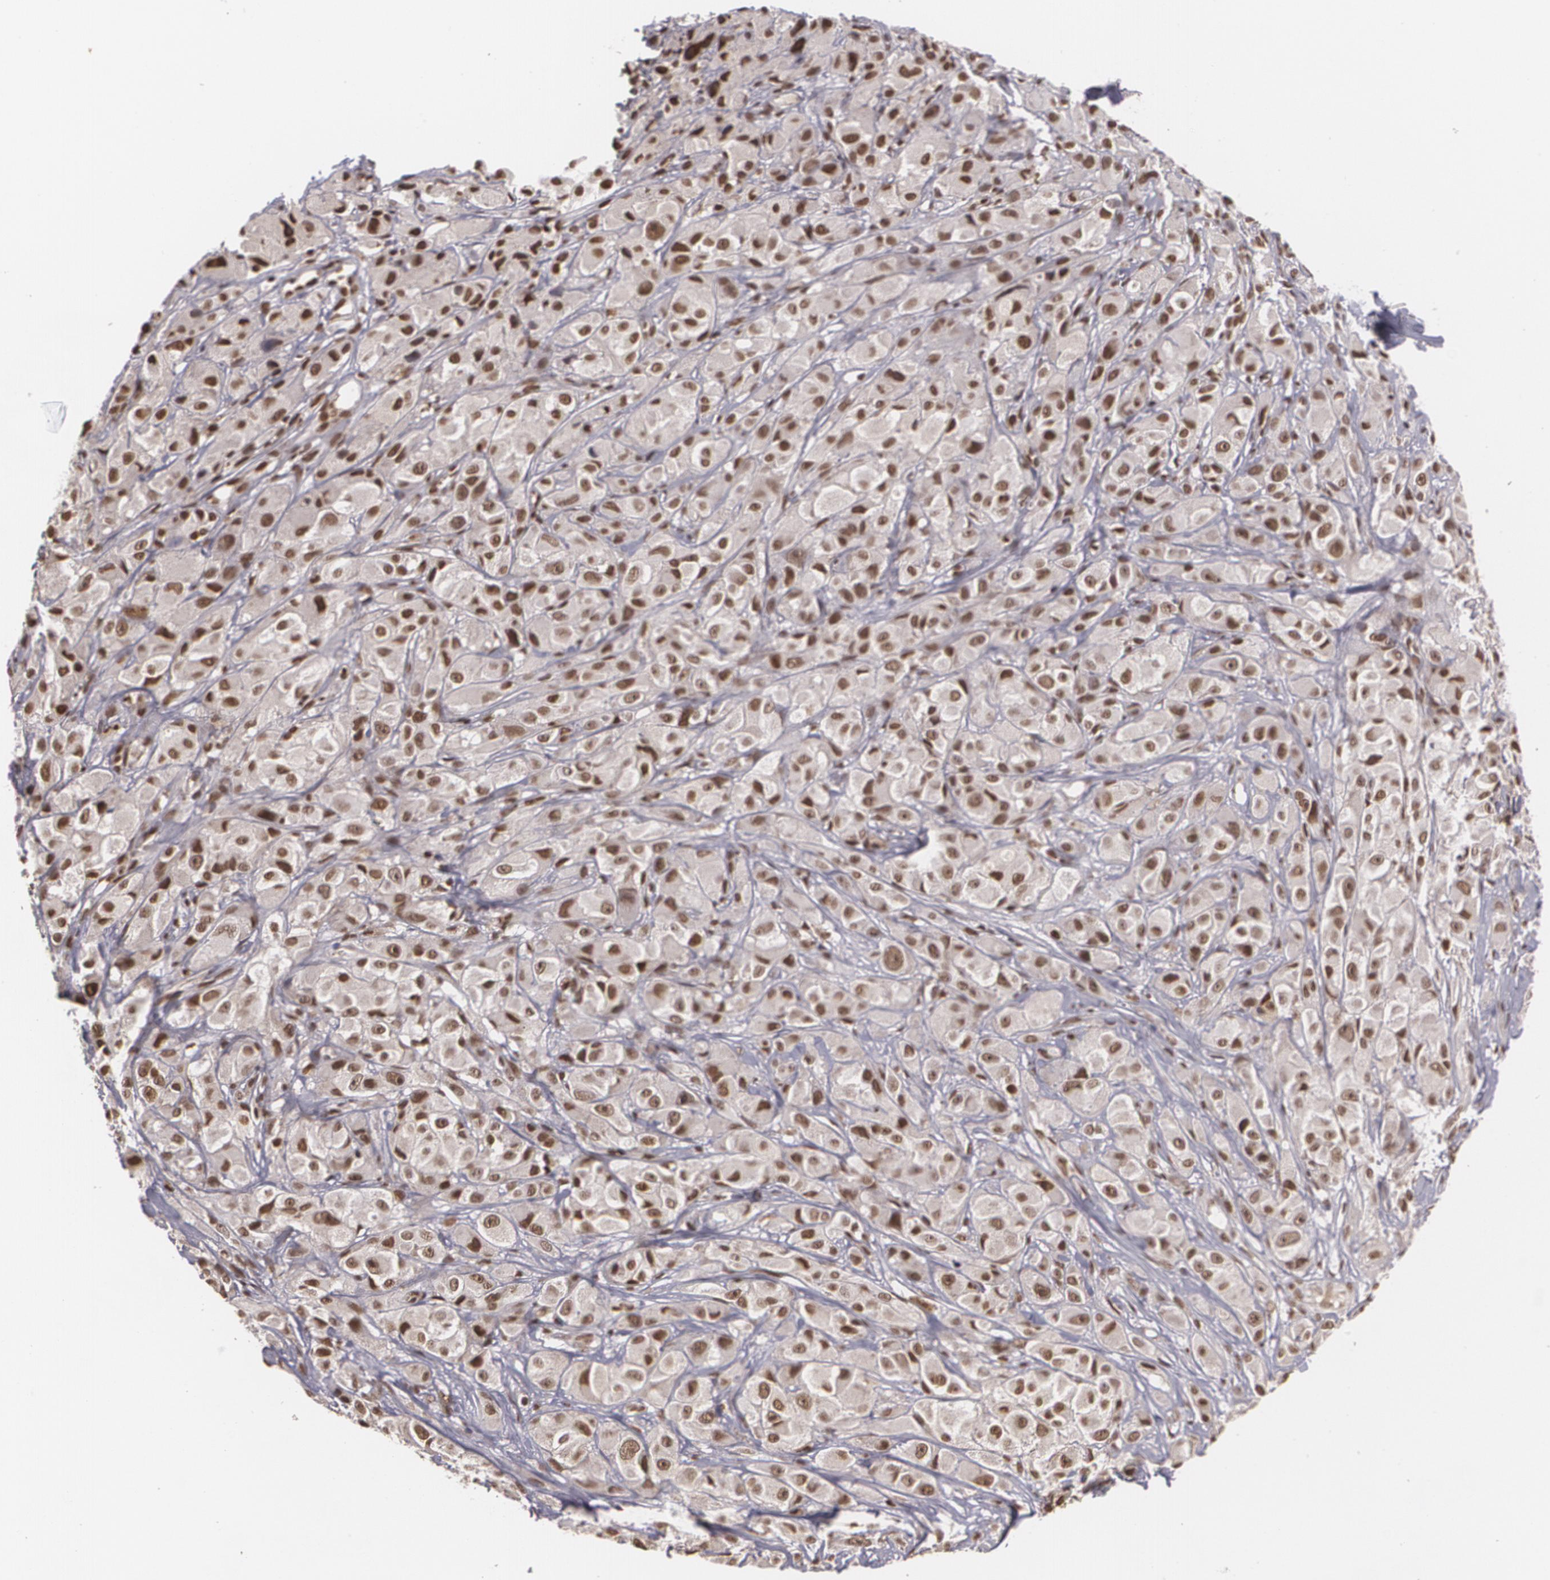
{"staining": {"intensity": "strong", "quantity": ">75%", "location": "nuclear"}, "tissue": "melanoma", "cell_type": "Tumor cells", "image_type": "cancer", "snomed": [{"axis": "morphology", "description": "Malignant melanoma, NOS"}, {"axis": "topography", "description": "Skin"}], "caption": "This photomicrograph demonstrates malignant melanoma stained with immunohistochemistry to label a protein in brown. The nuclear of tumor cells show strong positivity for the protein. Nuclei are counter-stained blue.", "gene": "RXRB", "patient": {"sex": "male", "age": 56}}